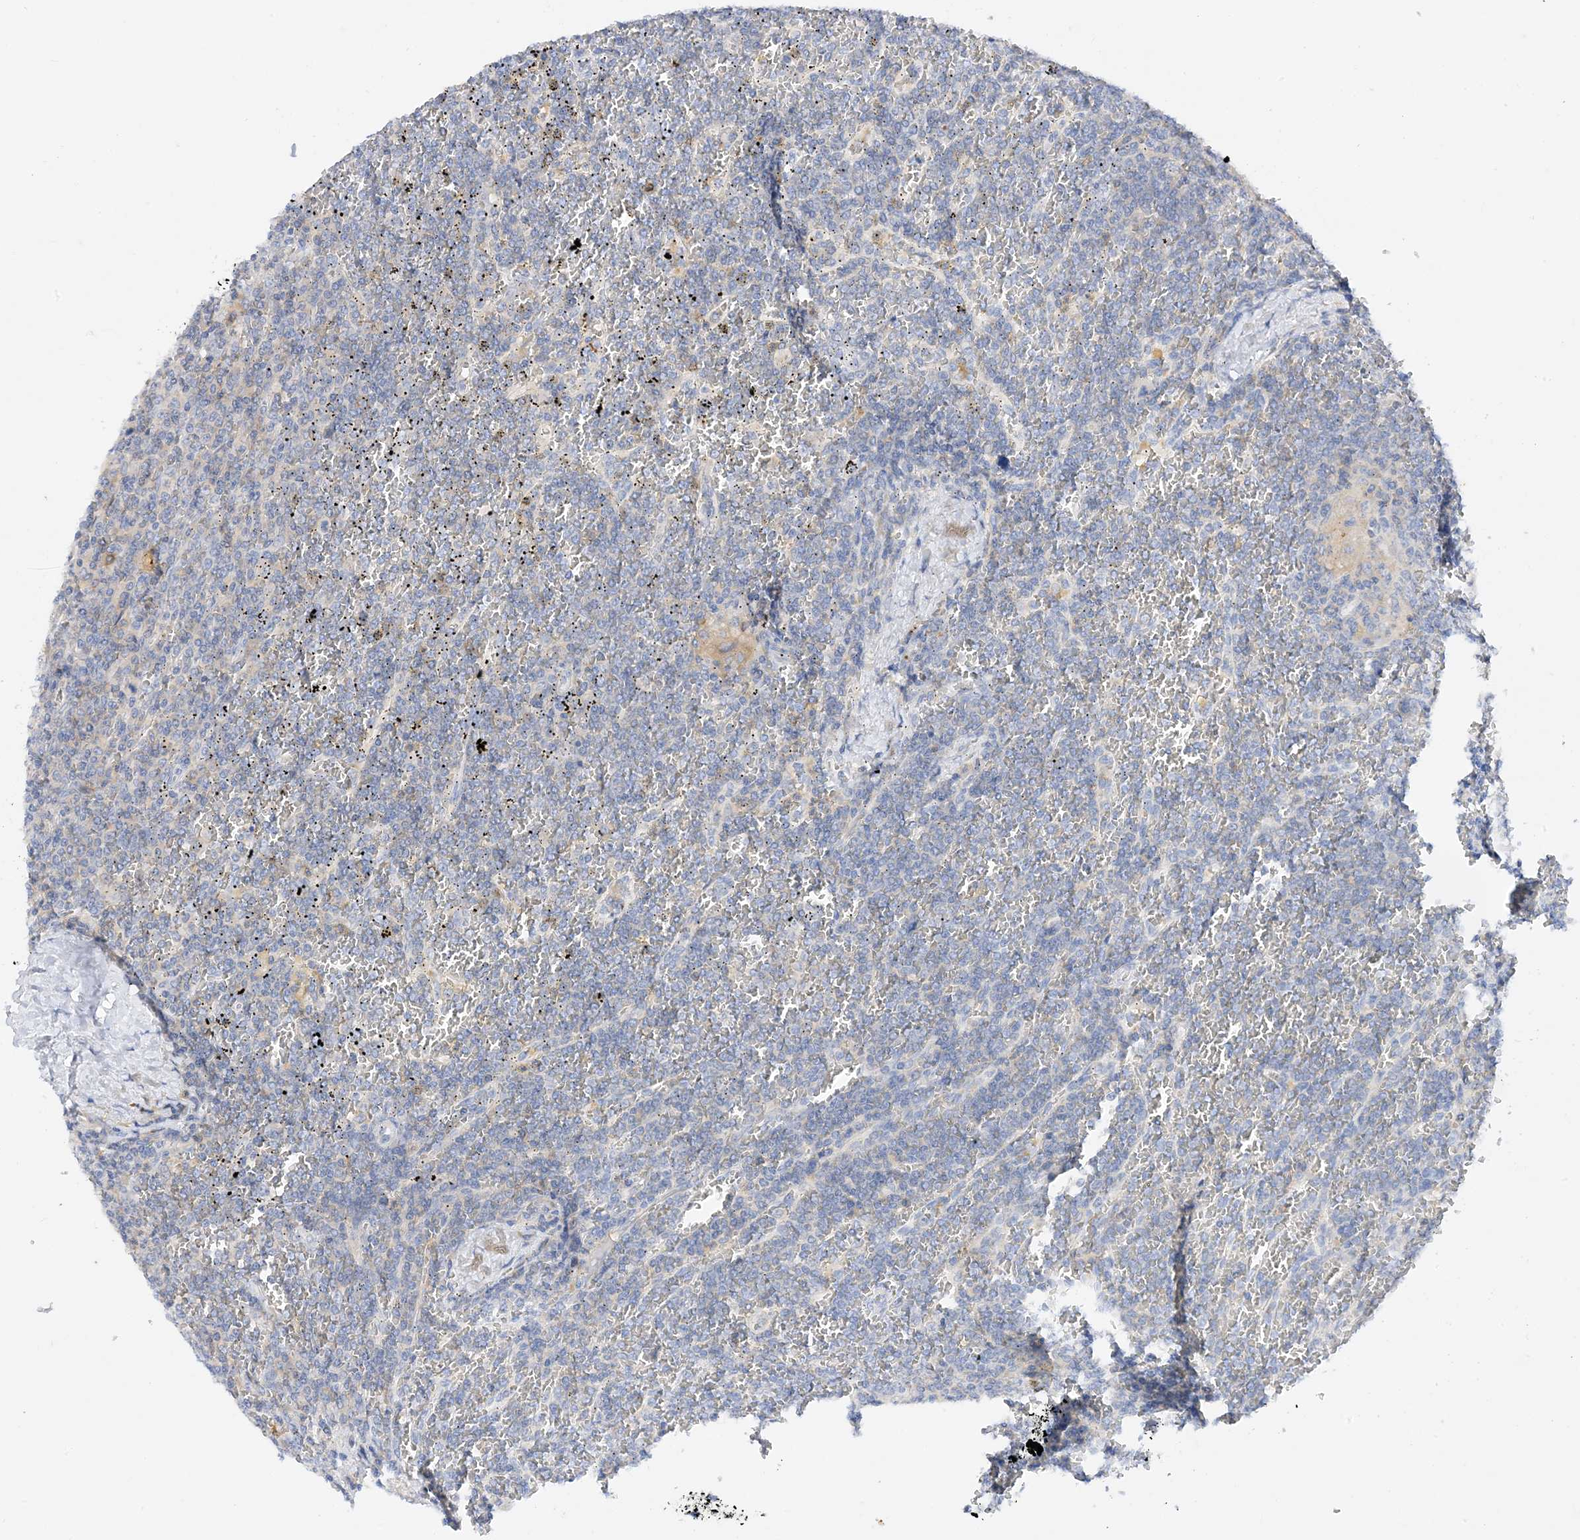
{"staining": {"intensity": "negative", "quantity": "none", "location": "none"}, "tissue": "lymphoma", "cell_type": "Tumor cells", "image_type": "cancer", "snomed": [{"axis": "morphology", "description": "Malignant lymphoma, non-Hodgkin's type, Low grade"}, {"axis": "topography", "description": "Spleen"}], "caption": "High magnification brightfield microscopy of lymphoma stained with DAB (3,3'-diaminobenzidine) (brown) and counterstained with hematoxylin (blue): tumor cells show no significant expression.", "gene": "ARV1", "patient": {"sex": "female", "age": 19}}